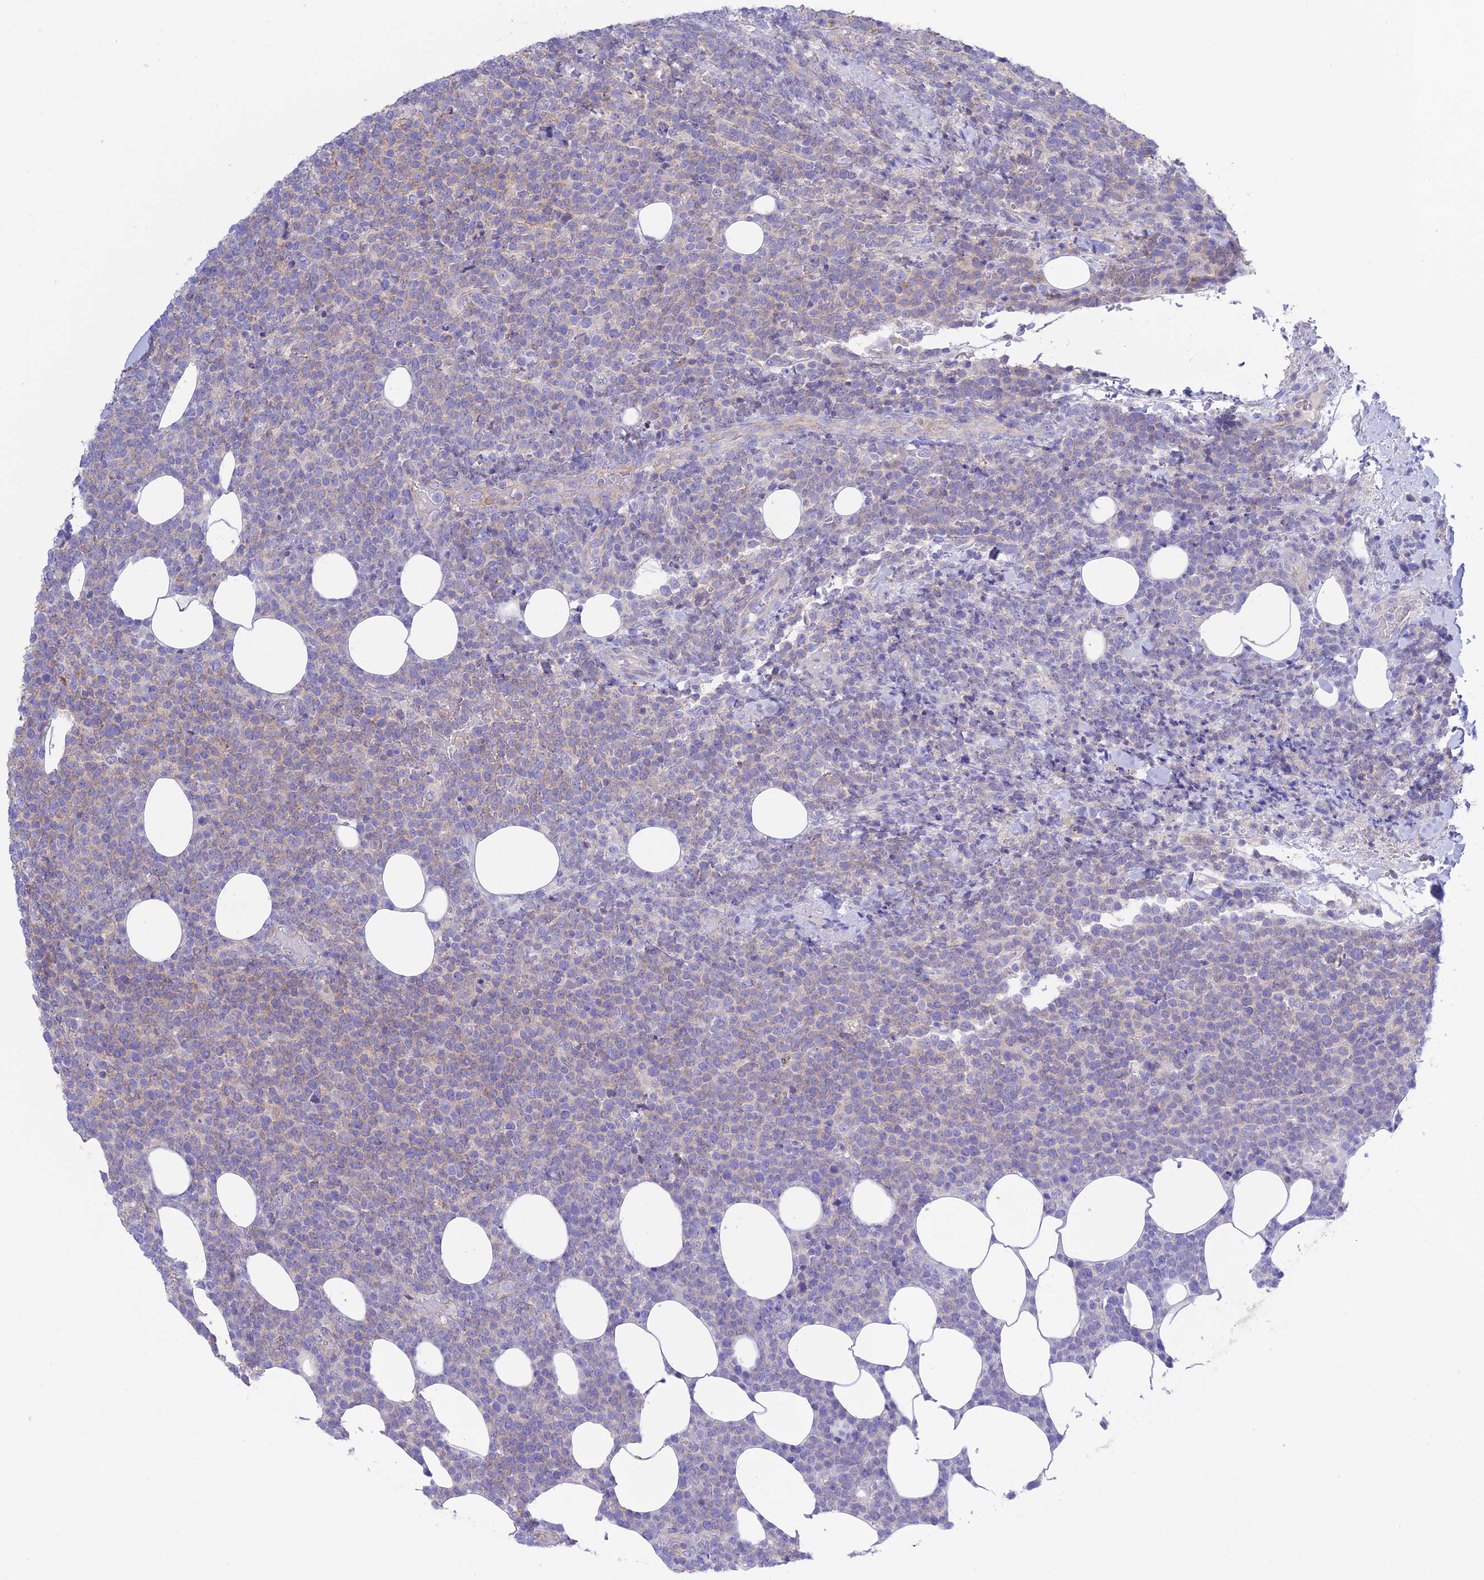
{"staining": {"intensity": "negative", "quantity": "none", "location": "none"}, "tissue": "lymphoma", "cell_type": "Tumor cells", "image_type": "cancer", "snomed": [{"axis": "morphology", "description": "Malignant lymphoma, non-Hodgkin's type, High grade"}, {"axis": "topography", "description": "Lymph node"}], "caption": "Tumor cells show no significant expression in lymphoma. (IHC, brightfield microscopy, high magnification).", "gene": "CHSY3", "patient": {"sex": "male", "age": 61}}